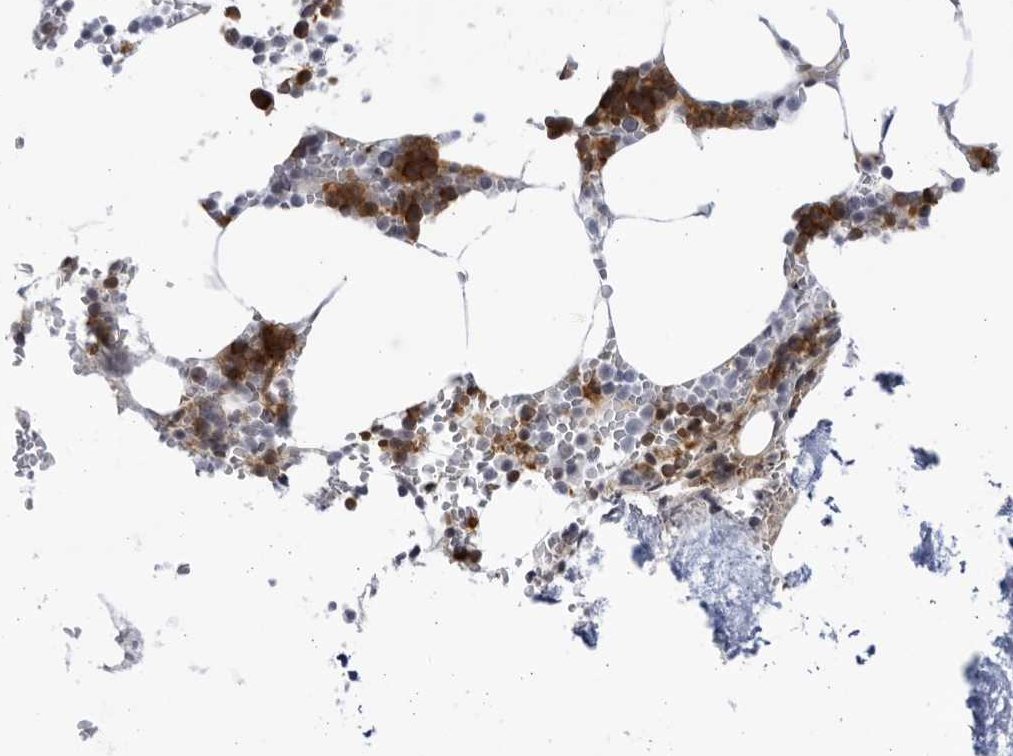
{"staining": {"intensity": "strong", "quantity": "25%-75%", "location": "cytoplasmic/membranous"}, "tissue": "bone marrow", "cell_type": "Hematopoietic cells", "image_type": "normal", "snomed": [{"axis": "morphology", "description": "Normal tissue, NOS"}, {"axis": "topography", "description": "Bone marrow"}], "caption": "Hematopoietic cells demonstrate strong cytoplasmic/membranous expression in approximately 25%-75% of cells in benign bone marrow.", "gene": "BMP2K", "patient": {"sex": "male", "age": 70}}